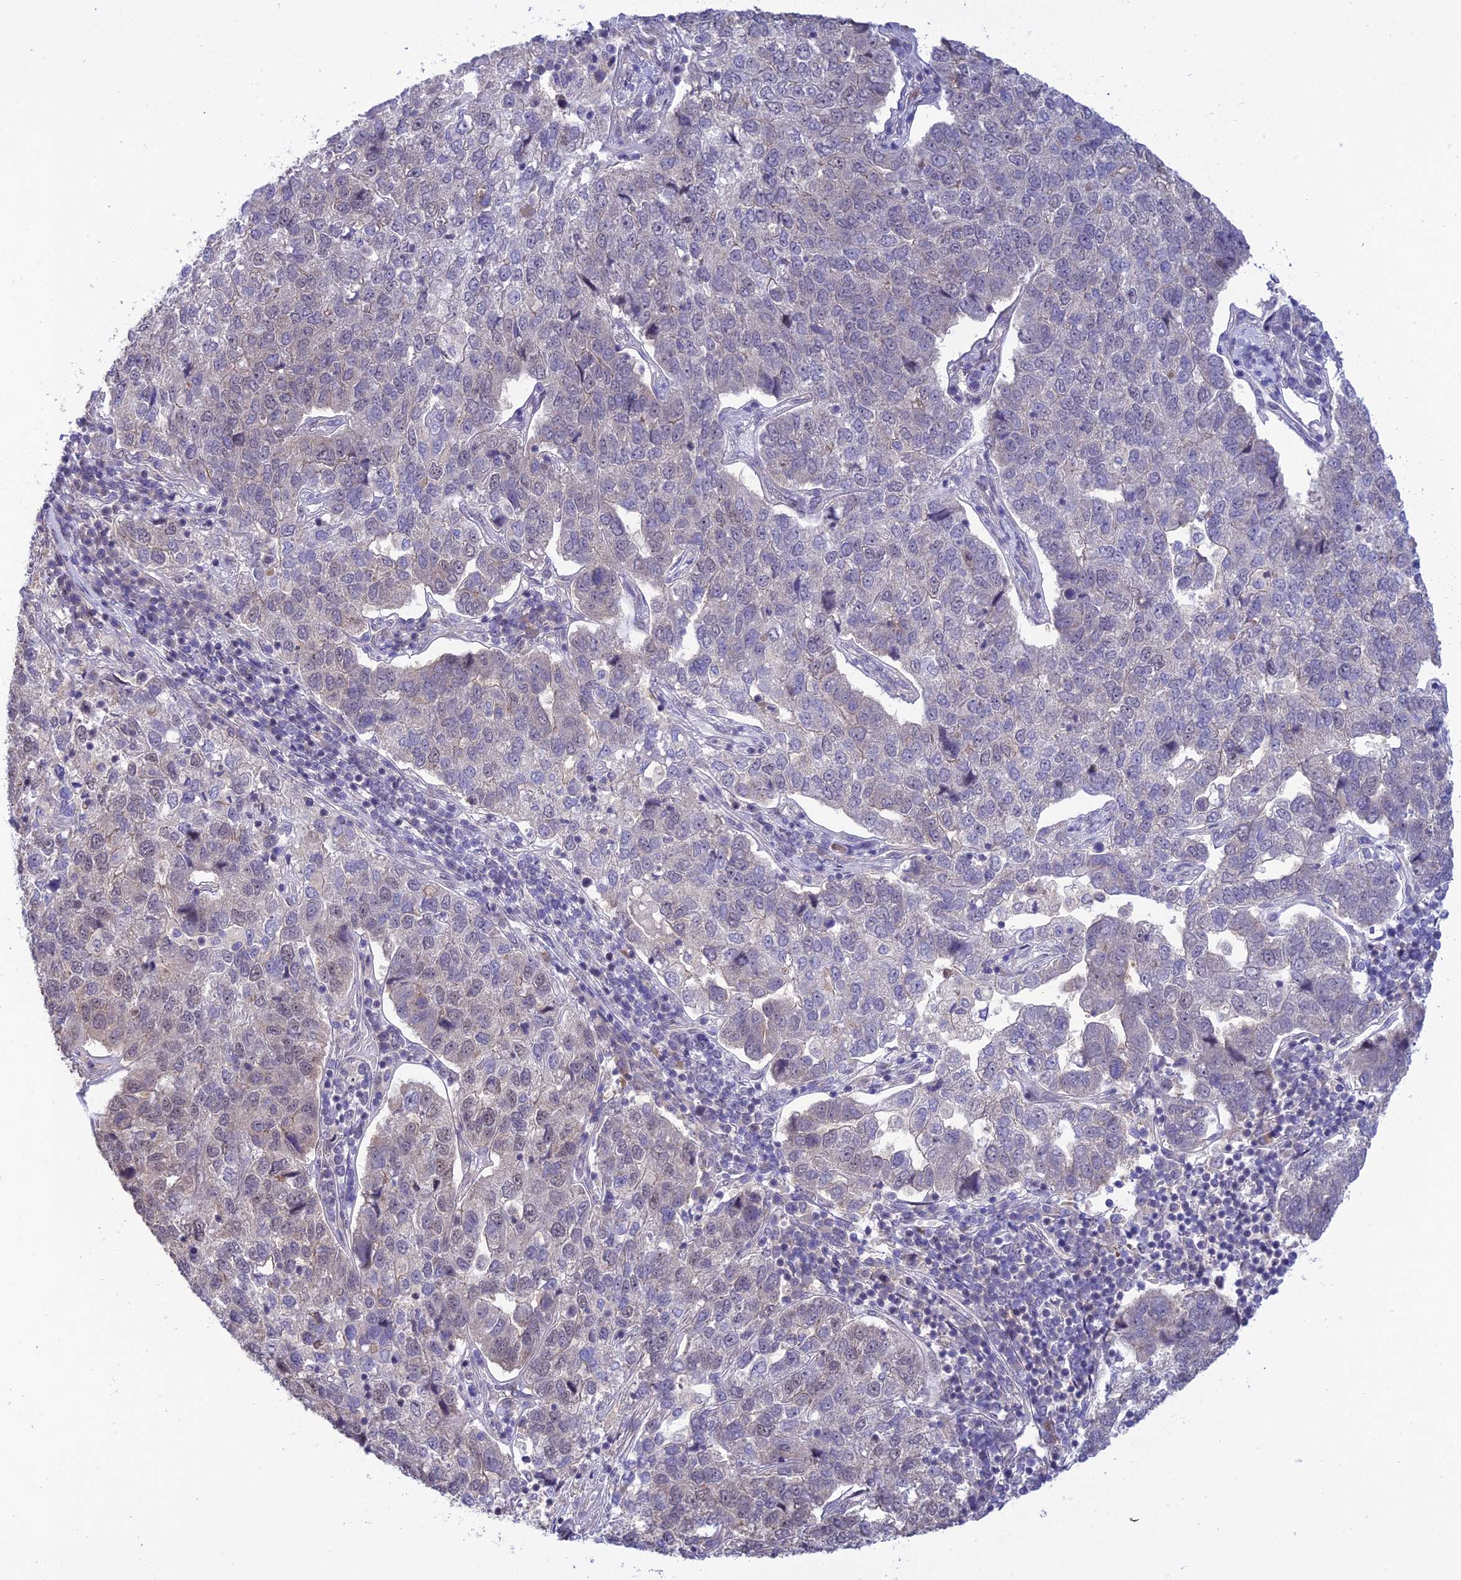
{"staining": {"intensity": "negative", "quantity": "none", "location": "none"}, "tissue": "pancreatic cancer", "cell_type": "Tumor cells", "image_type": "cancer", "snomed": [{"axis": "morphology", "description": "Adenocarcinoma, NOS"}, {"axis": "topography", "description": "Pancreas"}], "caption": "IHC of human pancreatic adenocarcinoma demonstrates no positivity in tumor cells.", "gene": "ZNF584", "patient": {"sex": "female", "age": 61}}